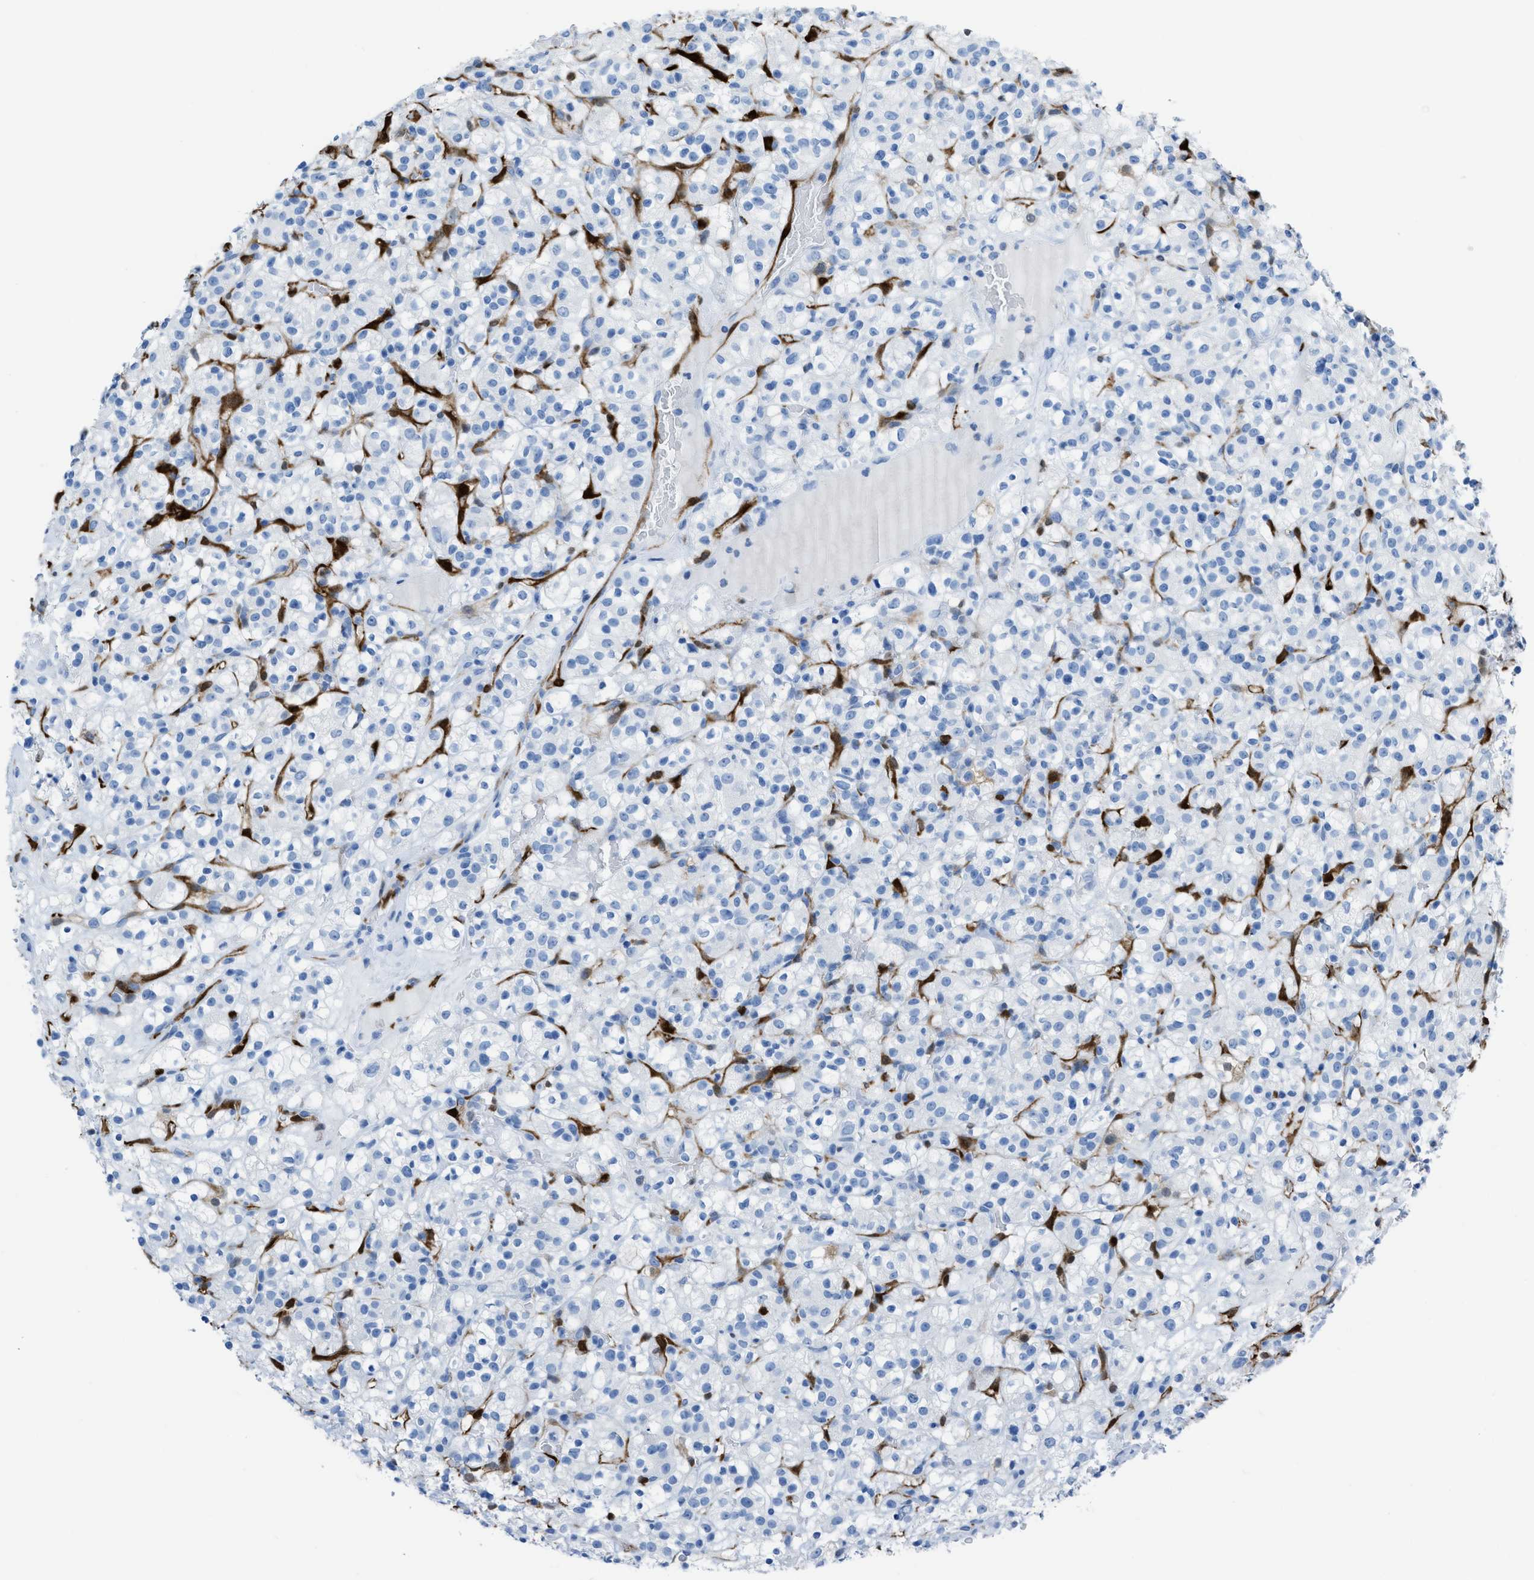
{"staining": {"intensity": "negative", "quantity": "none", "location": "none"}, "tissue": "renal cancer", "cell_type": "Tumor cells", "image_type": "cancer", "snomed": [{"axis": "morphology", "description": "Normal tissue, NOS"}, {"axis": "morphology", "description": "Adenocarcinoma, NOS"}, {"axis": "topography", "description": "Kidney"}], "caption": "The IHC histopathology image has no significant expression in tumor cells of renal cancer tissue.", "gene": "CDKN2A", "patient": {"sex": "female", "age": 72}}